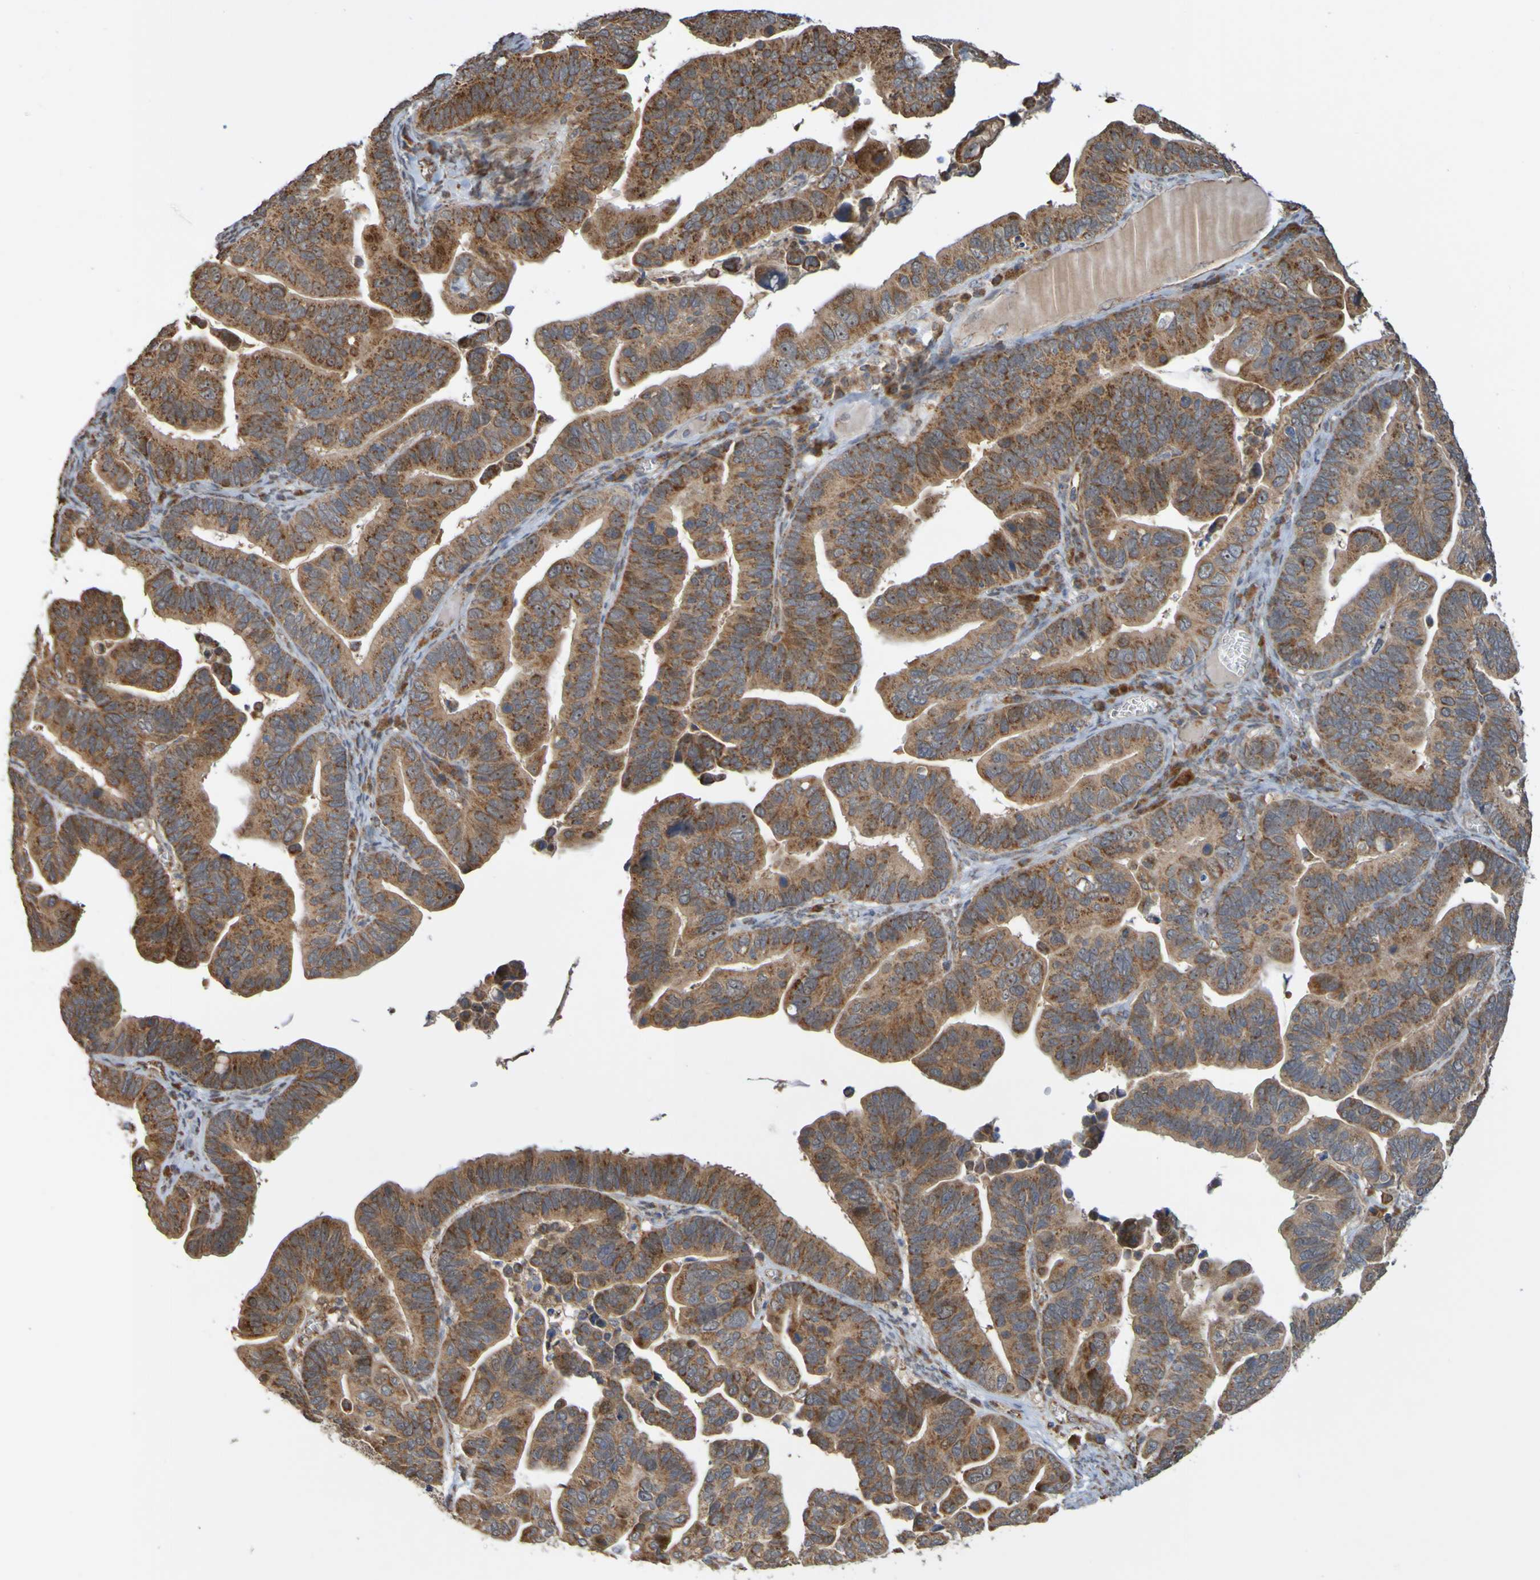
{"staining": {"intensity": "strong", "quantity": ">75%", "location": "cytoplasmic/membranous"}, "tissue": "ovarian cancer", "cell_type": "Tumor cells", "image_type": "cancer", "snomed": [{"axis": "morphology", "description": "Cystadenocarcinoma, serous, NOS"}, {"axis": "topography", "description": "Ovary"}], "caption": "IHC photomicrograph of ovarian cancer stained for a protein (brown), which reveals high levels of strong cytoplasmic/membranous positivity in about >75% of tumor cells.", "gene": "TMBIM1", "patient": {"sex": "female", "age": 56}}